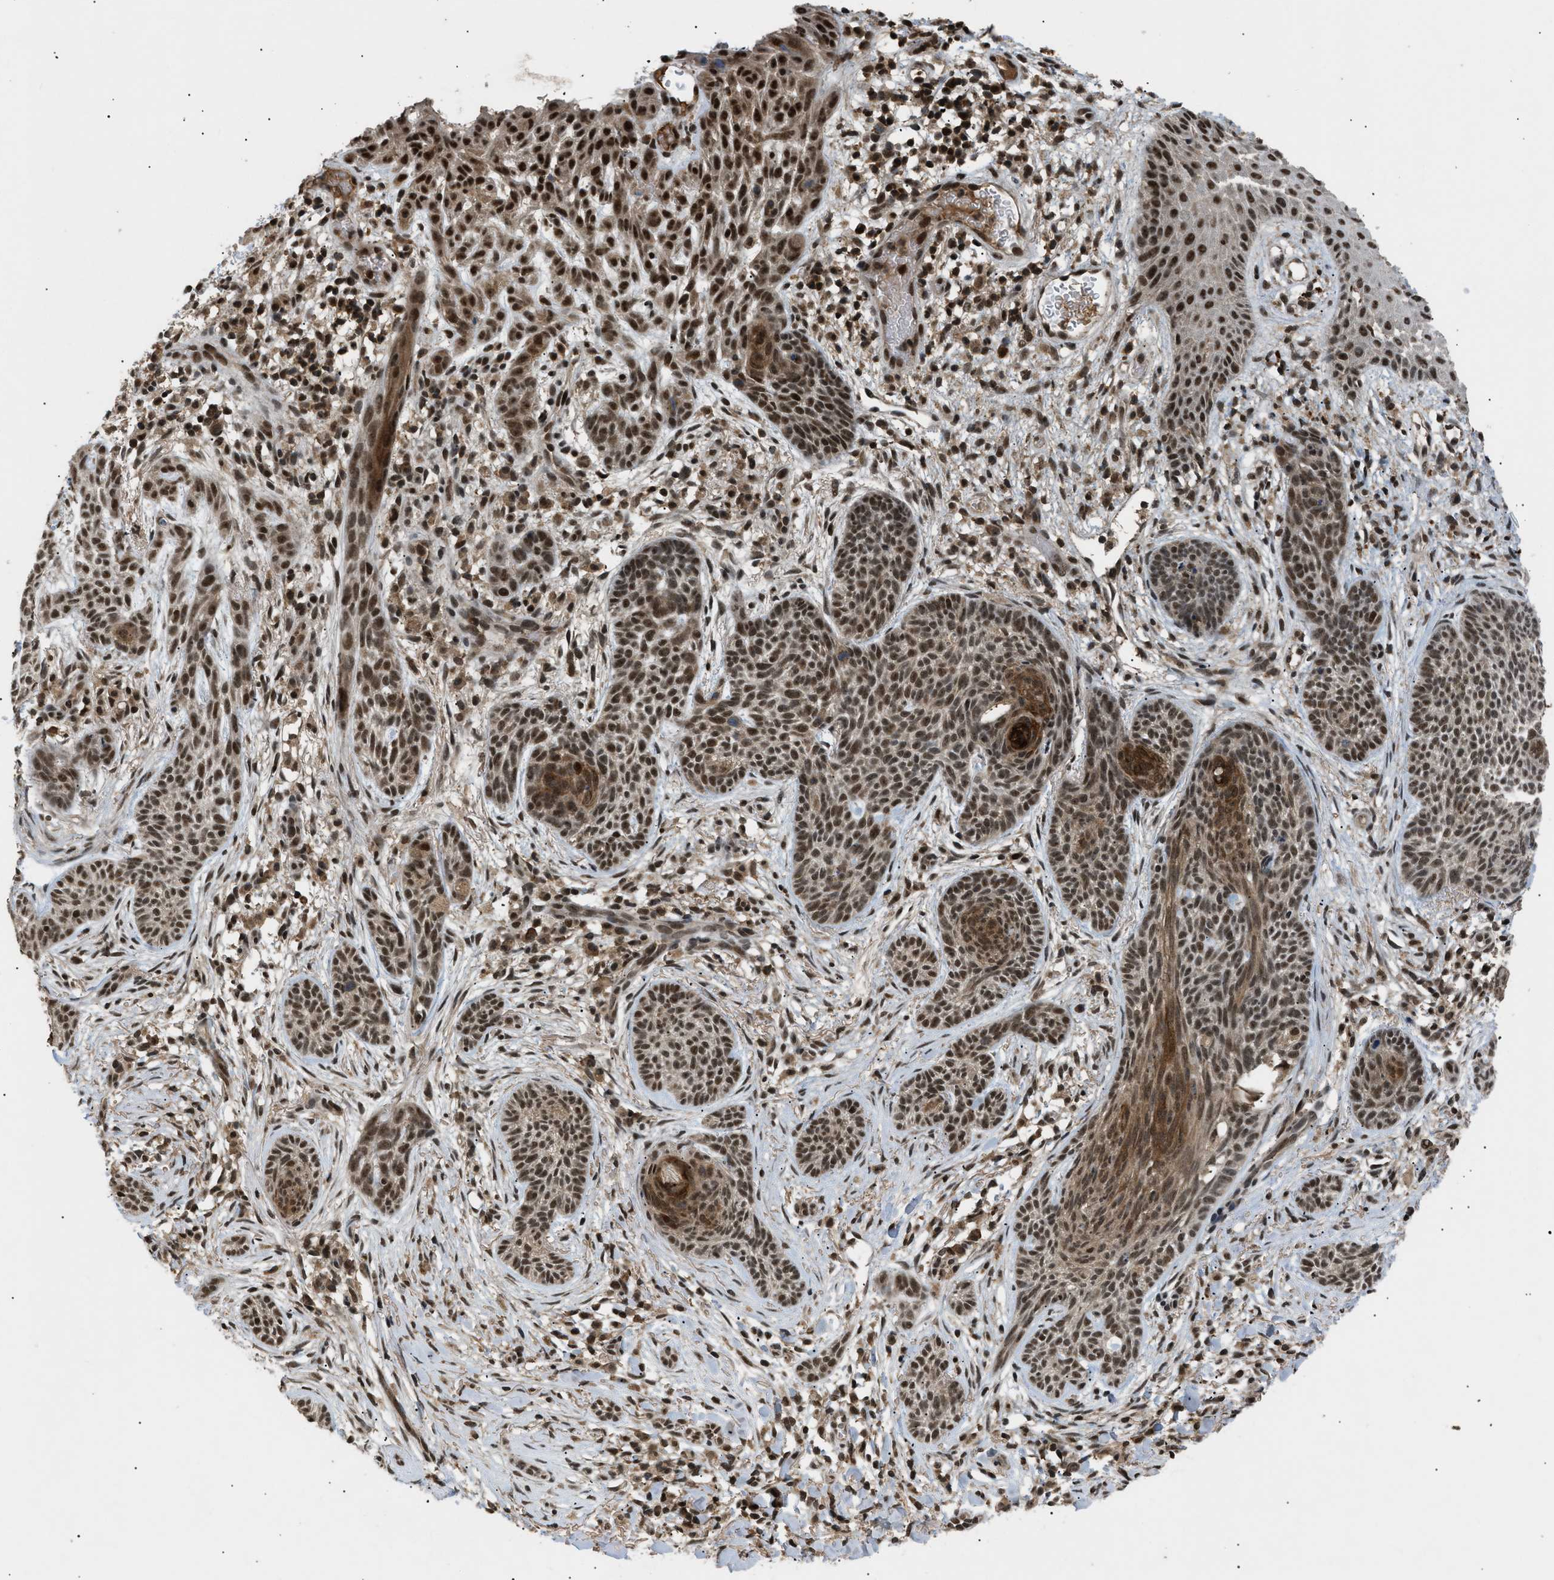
{"staining": {"intensity": "strong", "quantity": ">75%", "location": "nuclear"}, "tissue": "skin cancer", "cell_type": "Tumor cells", "image_type": "cancer", "snomed": [{"axis": "morphology", "description": "Basal cell carcinoma"}, {"axis": "topography", "description": "Skin"}], "caption": "A photomicrograph of skin cancer stained for a protein reveals strong nuclear brown staining in tumor cells. Immunohistochemistry stains the protein of interest in brown and the nuclei are stained blue.", "gene": "RBM5", "patient": {"sex": "female", "age": 59}}